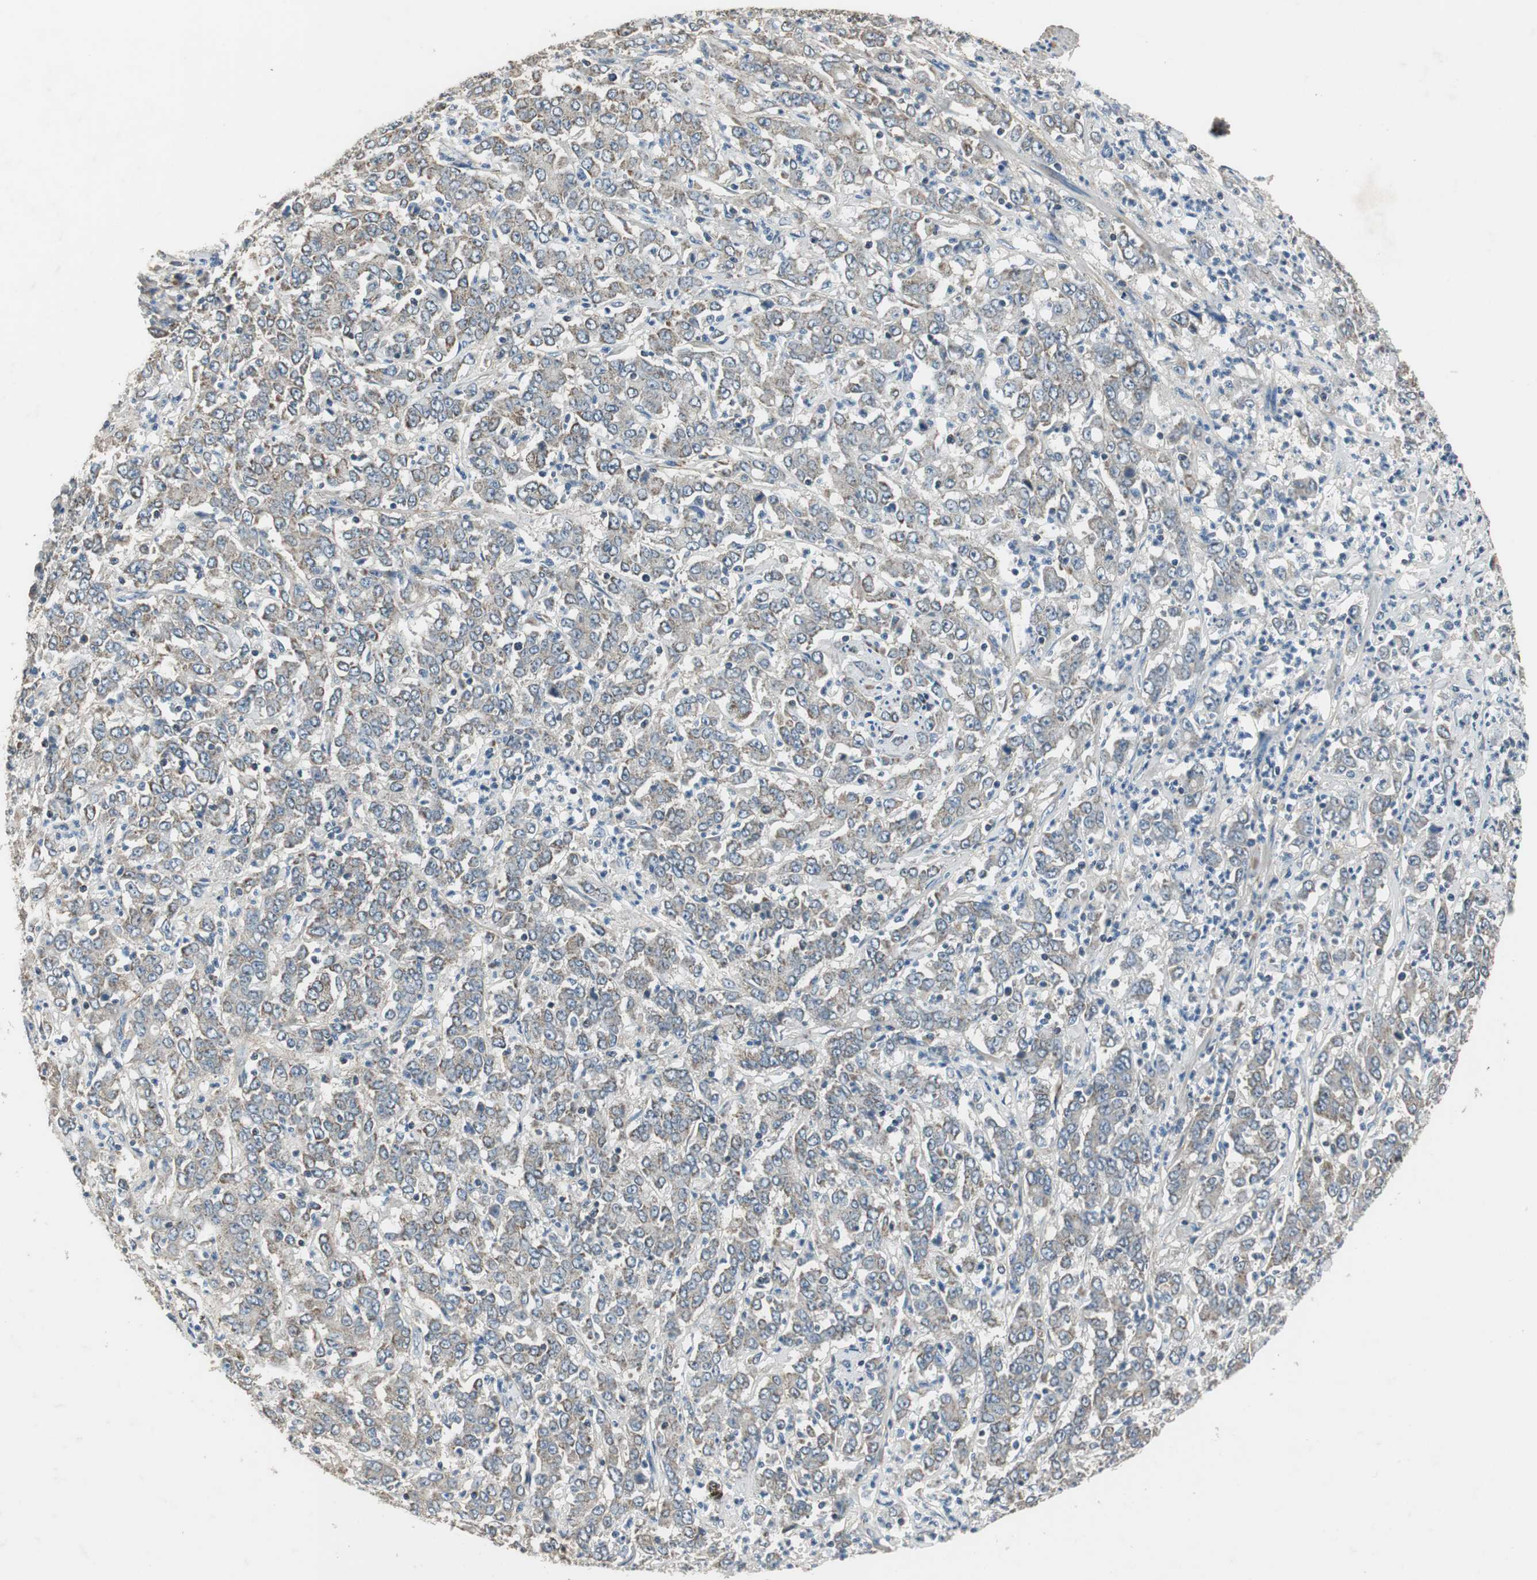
{"staining": {"intensity": "weak", "quantity": ">75%", "location": "cytoplasmic/membranous"}, "tissue": "stomach cancer", "cell_type": "Tumor cells", "image_type": "cancer", "snomed": [{"axis": "morphology", "description": "Adenocarcinoma, NOS"}, {"axis": "topography", "description": "Stomach, lower"}], "caption": "Protein expression analysis of adenocarcinoma (stomach) displays weak cytoplasmic/membranous positivity in about >75% of tumor cells.", "gene": "MSTO1", "patient": {"sex": "female", "age": 71}}